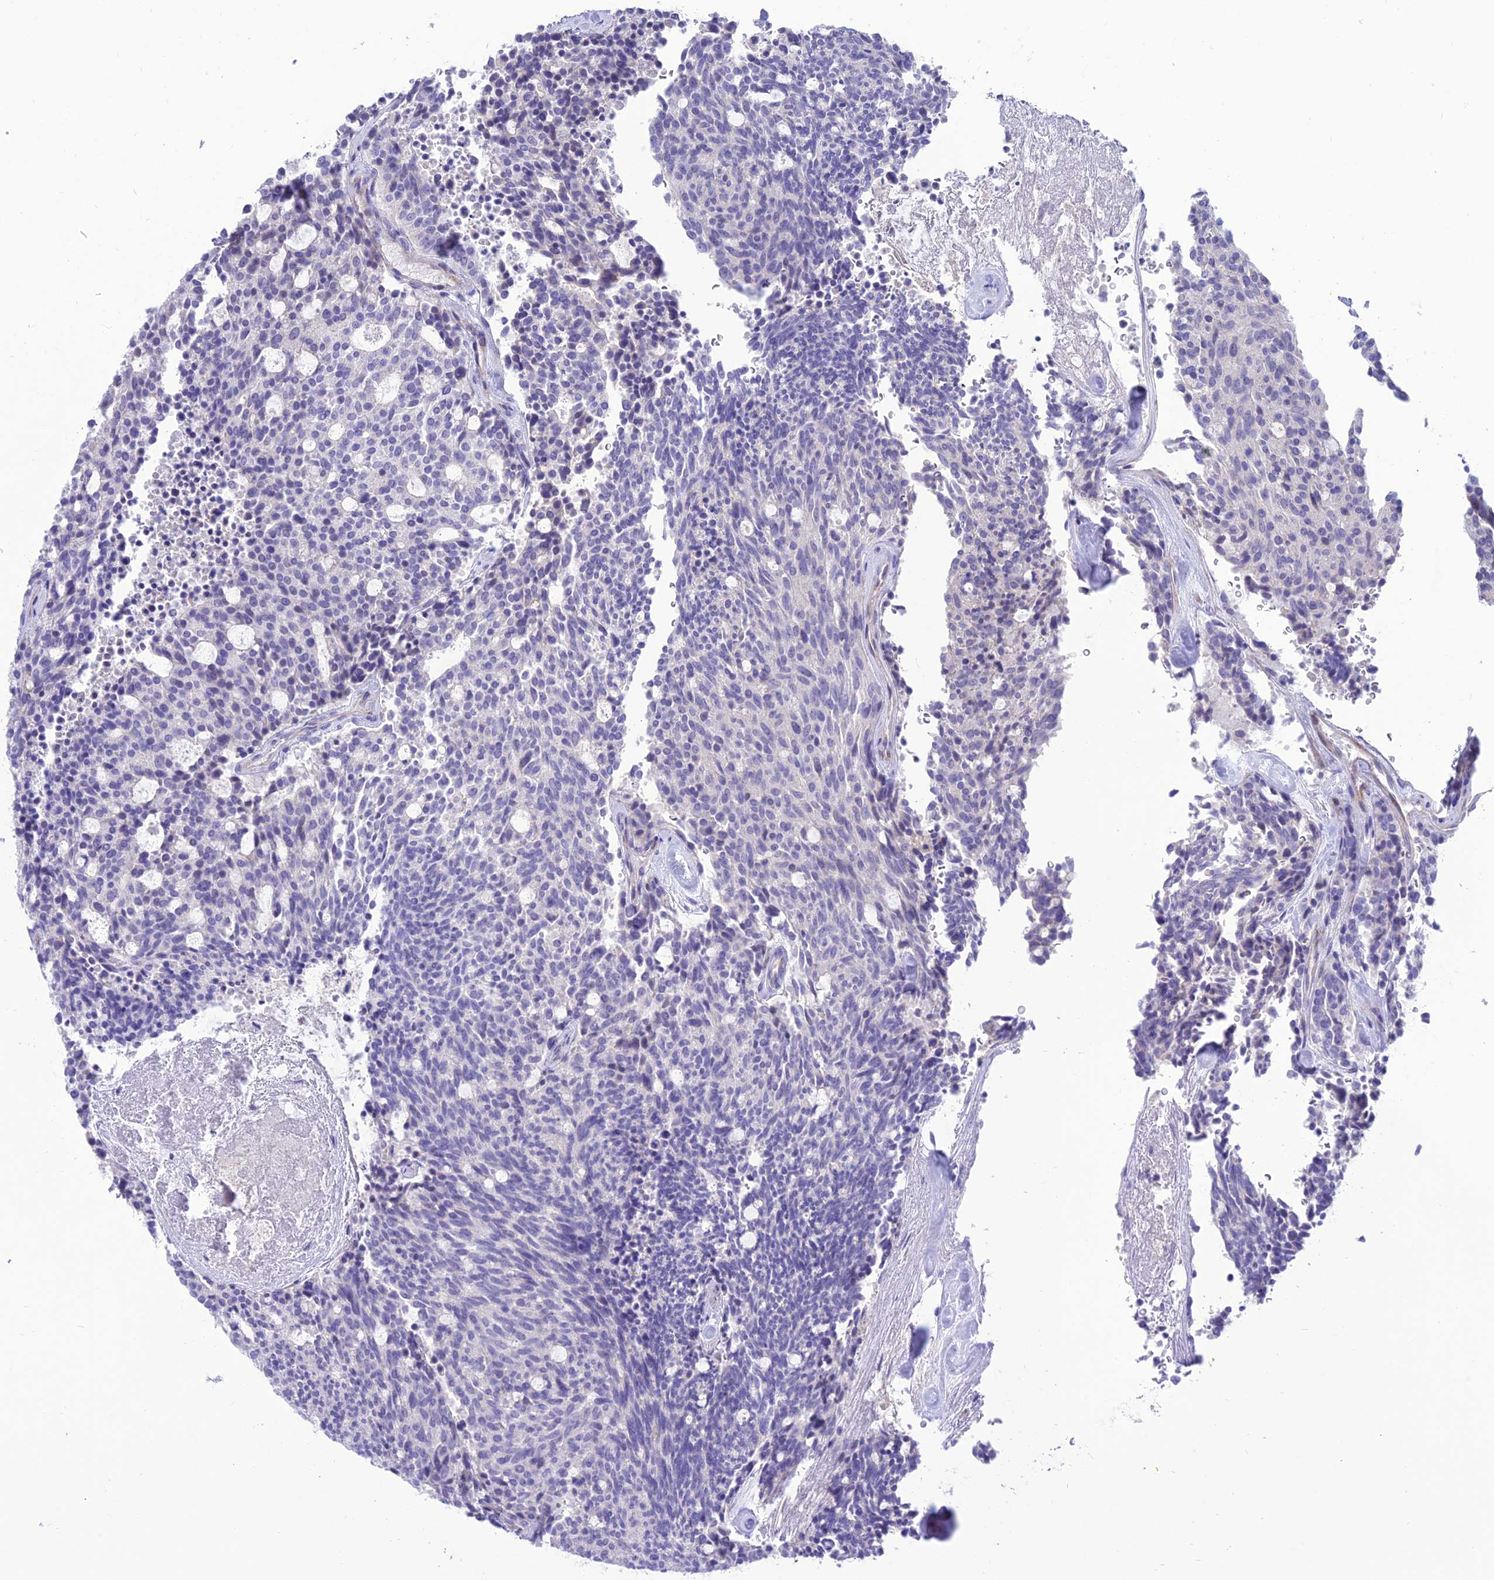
{"staining": {"intensity": "negative", "quantity": "none", "location": "none"}, "tissue": "carcinoid", "cell_type": "Tumor cells", "image_type": "cancer", "snomed": [{"axis": "morphology", "description": "Carcinoid, malignant, NOS"}, {"axis": "topography", "description": "Pancreas"}], "caption": "Immunohistochemistry photomicrograph of carcinoid stained for a protein (brown), which demonstrates no positivity in tumor cells.", "gene": "TEKT3", "patient": {"sex": "female", "age": 54}}